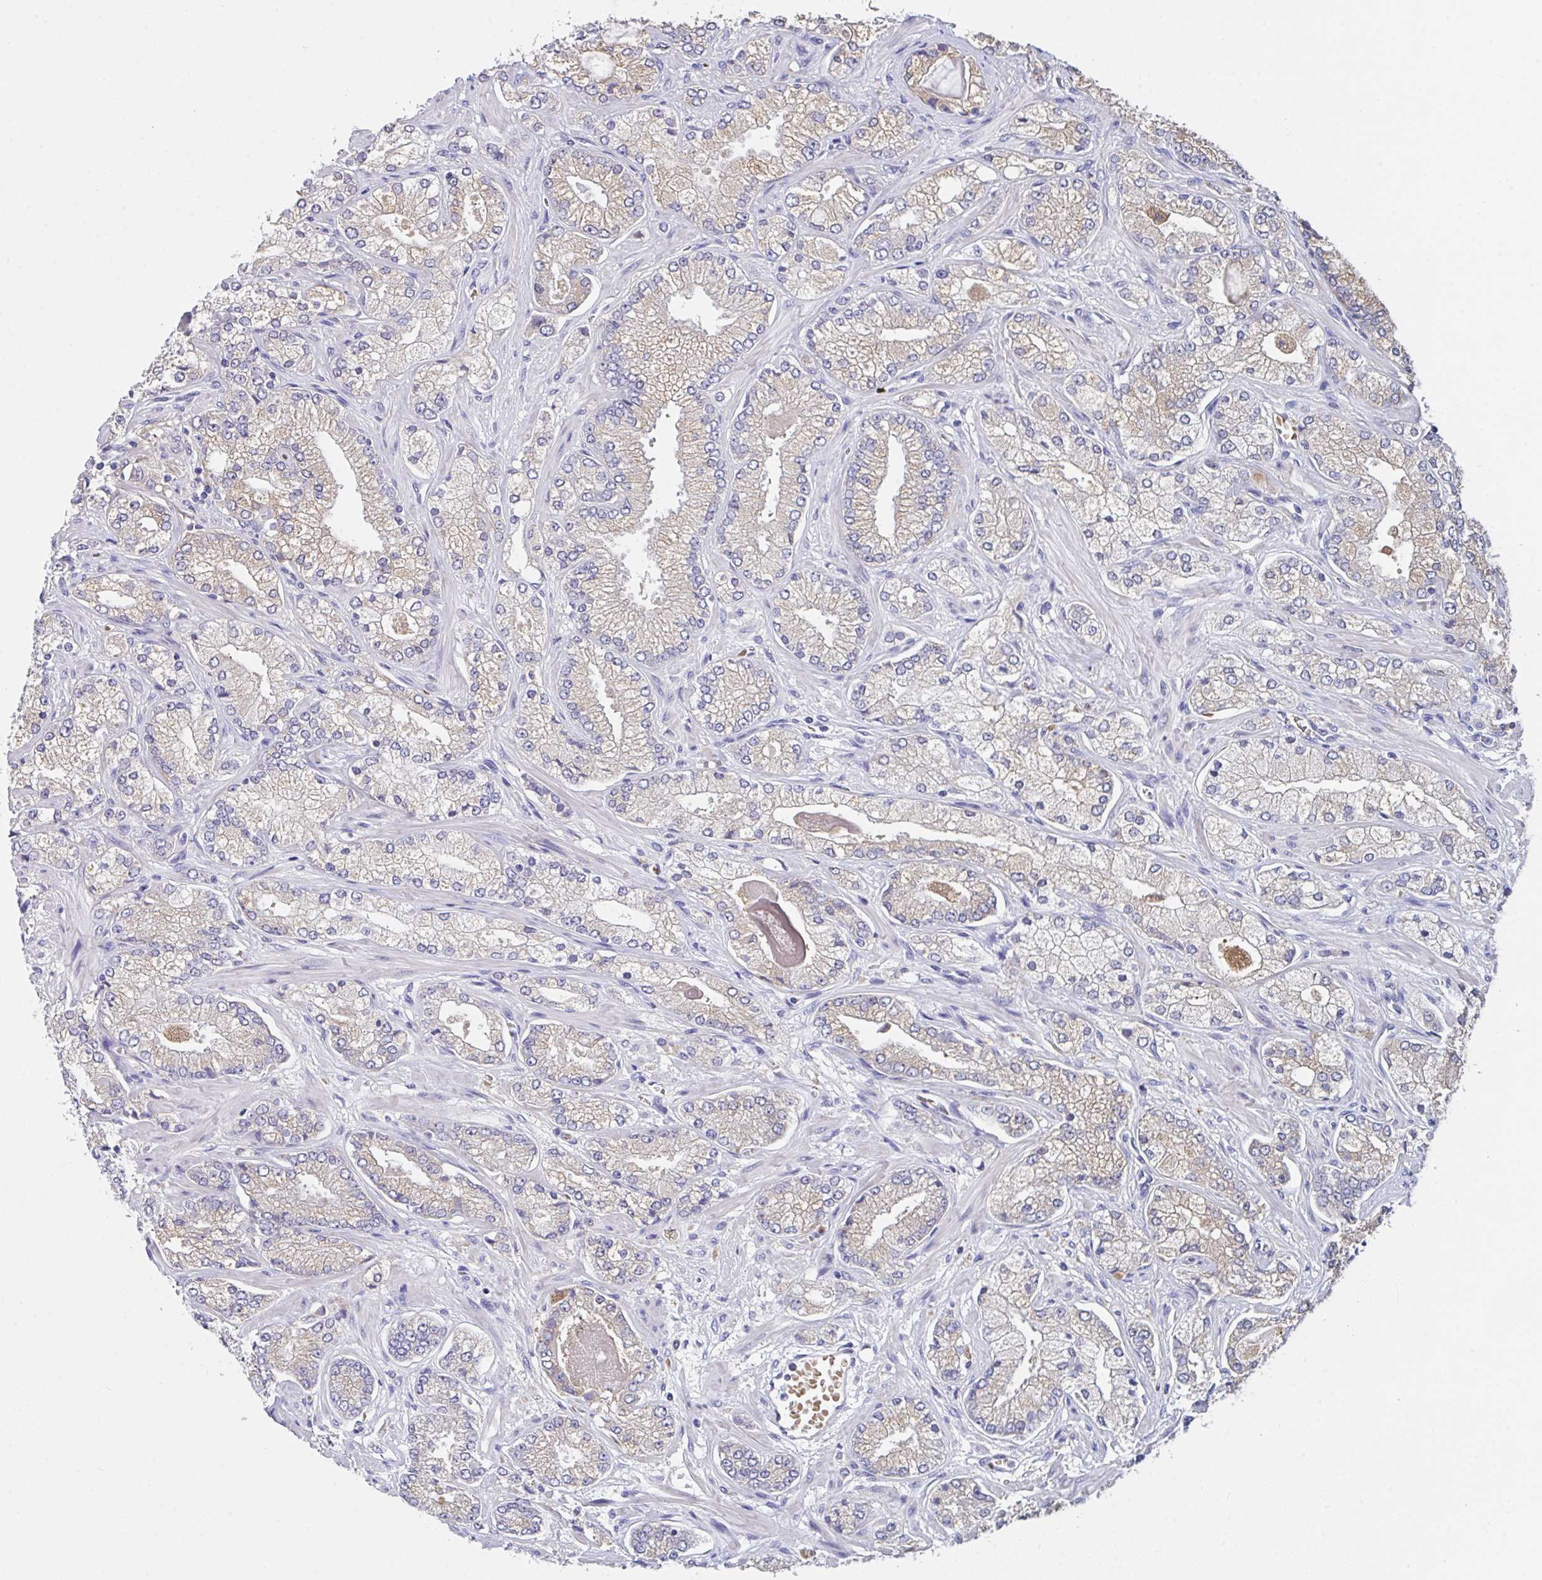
{"staining": {"intensity": "weak", "quantity": "25%-75%", "location": "cytoplasmic/membranous"}, "tissue": "prostate cancer", "cell_type": "Tumor cells", "image_type": "cancer", "snomed": [{"axis": "morphology", "description": "Normal tissue, NOS"}, {"axis": "morphology", "description": "Adenocarcinoma, High grade"}, {"axis": "topography", "description": "Prostate"}, {"axis": "topography", "description": "Peripheral nerve tissue"}], "caption": "Weak cytoplasmic/membranous expression for a protein is seen in approximately 25%-75% of tumor cells of prostate cancer (adenocarcinoma (high-grade)) using IHC.", "gene": "TFAP2C", "patient": {"sex": "male", "age": 68}}